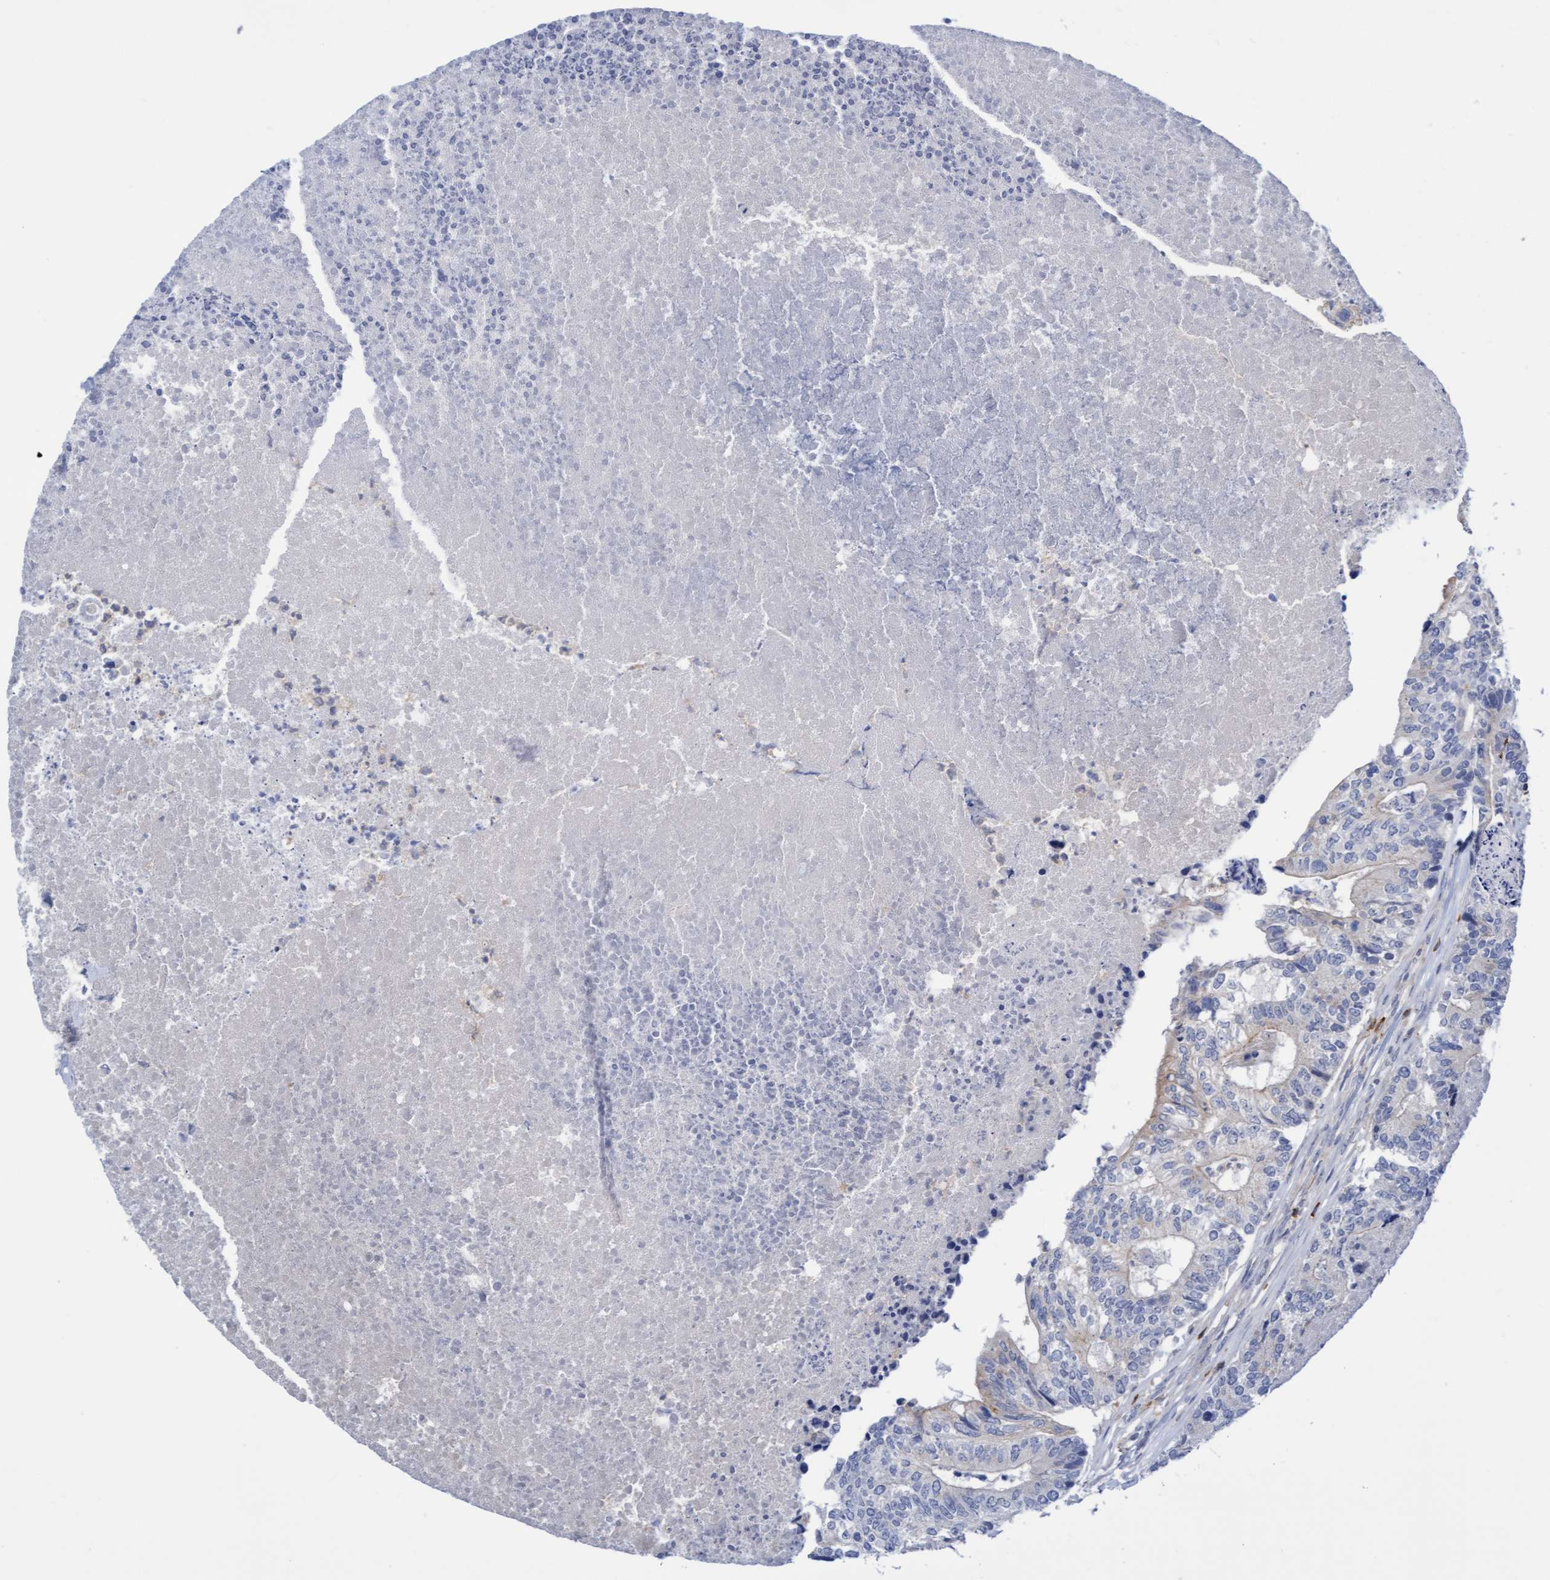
{"staining": {"intensity": "weak", "quantity": "<25%", "location": "cytoplasmic/membranous"}, "tissue": "colorectal cancer", "cell_type": "Tumor cells", "image_type": "cancer", "snomed": [{"axis": "morphology", "description": "Adenocarcinoma, NOS"}, {"axis": "topography", "description": "Colon"}], "caption": "The immunohistochemistry (IHC) histopathology image has no significant expression in tumor cells of colorectal adenocarcinoma tissue. Nuclei are stained in blue.", "gene": "FNBP1", "patient": {"sex": "female", "age": 67}}